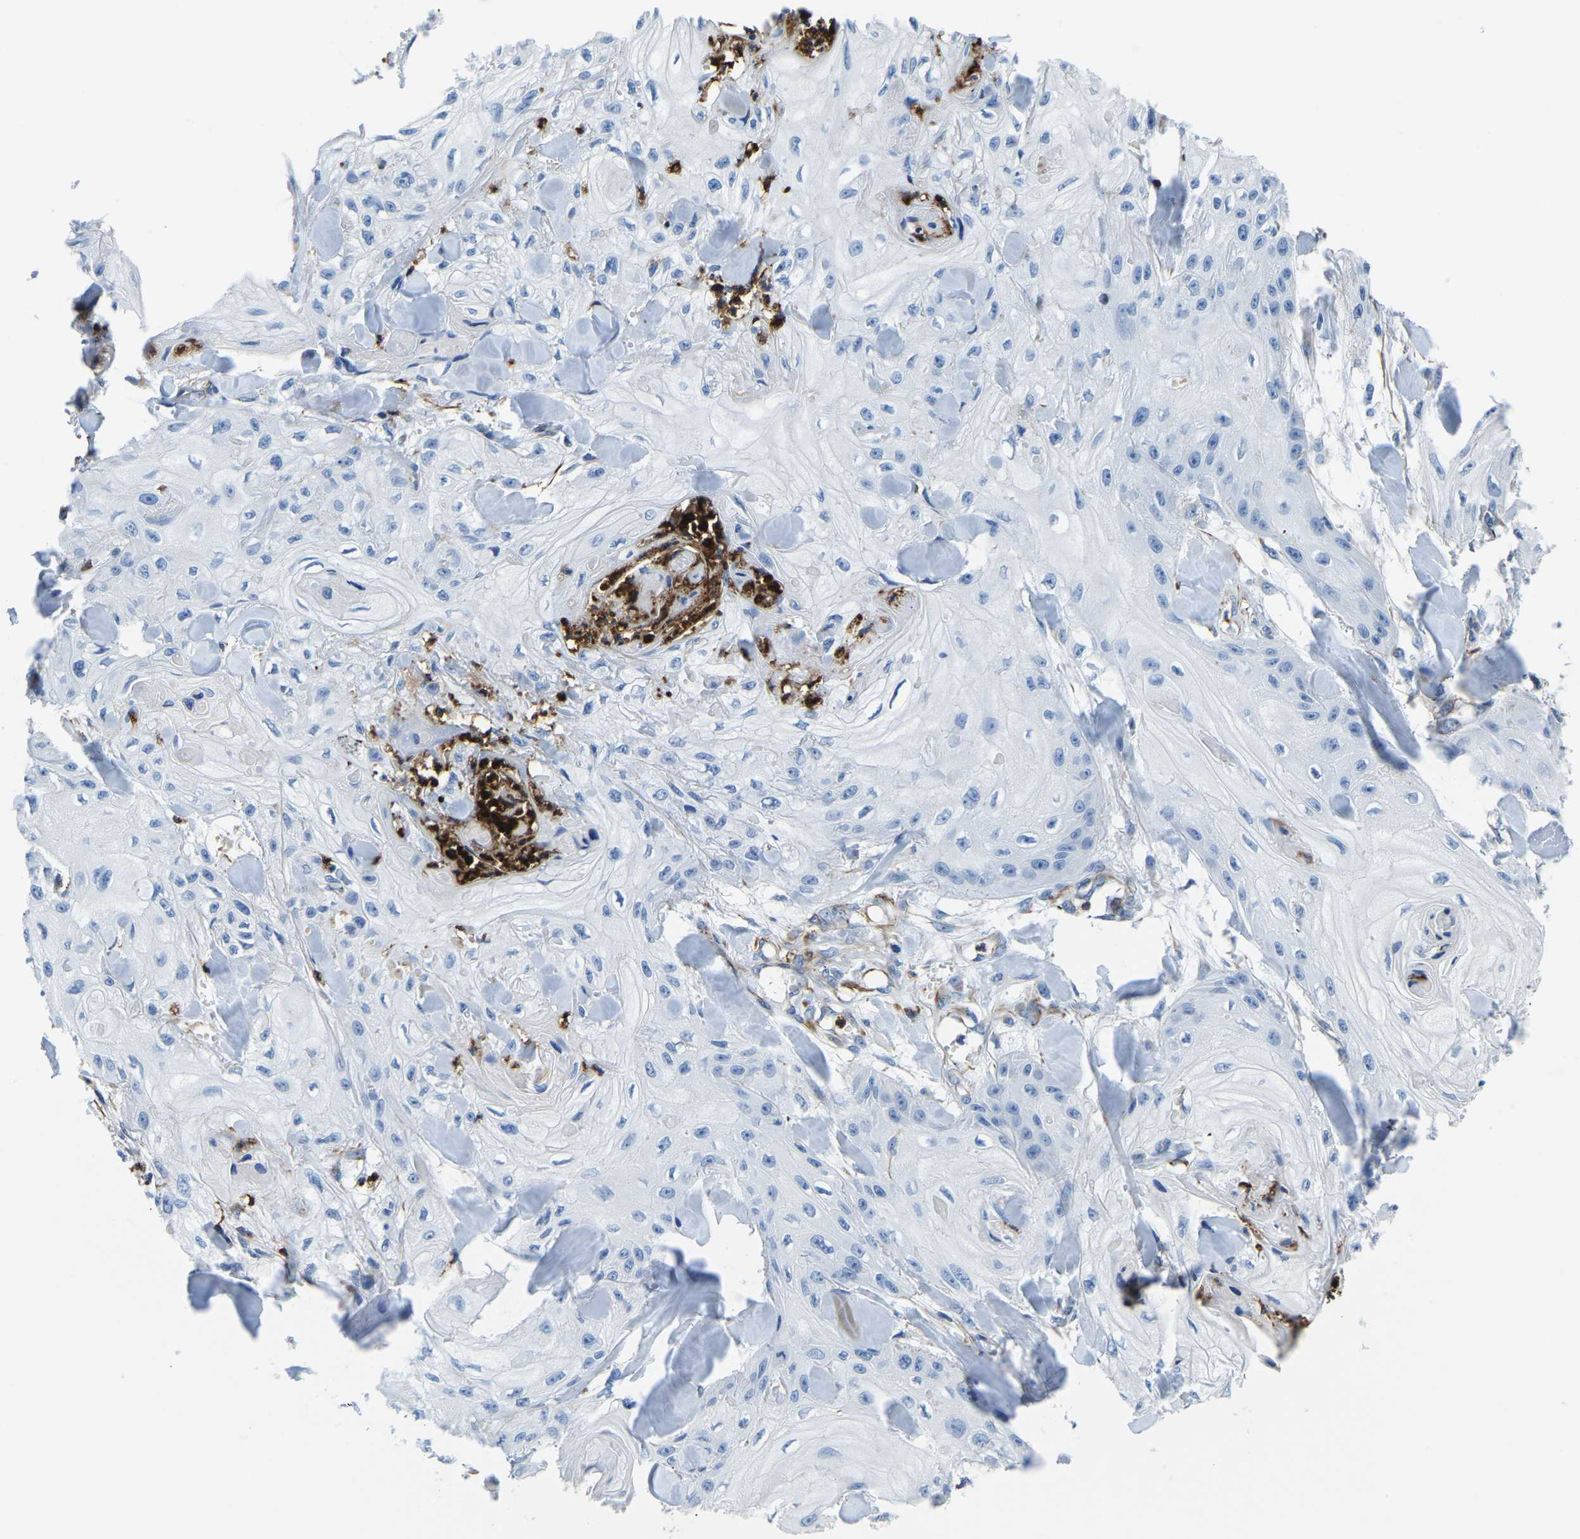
{"staining": {"intensity": "negative", "quantity": "none", "location": "none"}, "tissue": "skin cancer", "cell_type": "Tumor cells", "image_type": "cancer", "snomed": [{"axis": "morphology", "description": "Squamous cell carcinoma, NOS"}, {"axis": "topography", "description": "Skin"}], "caption": "Immunohistochemistry image of human skin squamous cell carcinoma stained for a protein (brown), which shows no expression in tumor cells.", "gene": "MS4A3", "patient": {"sex": "male", "age": 74}}